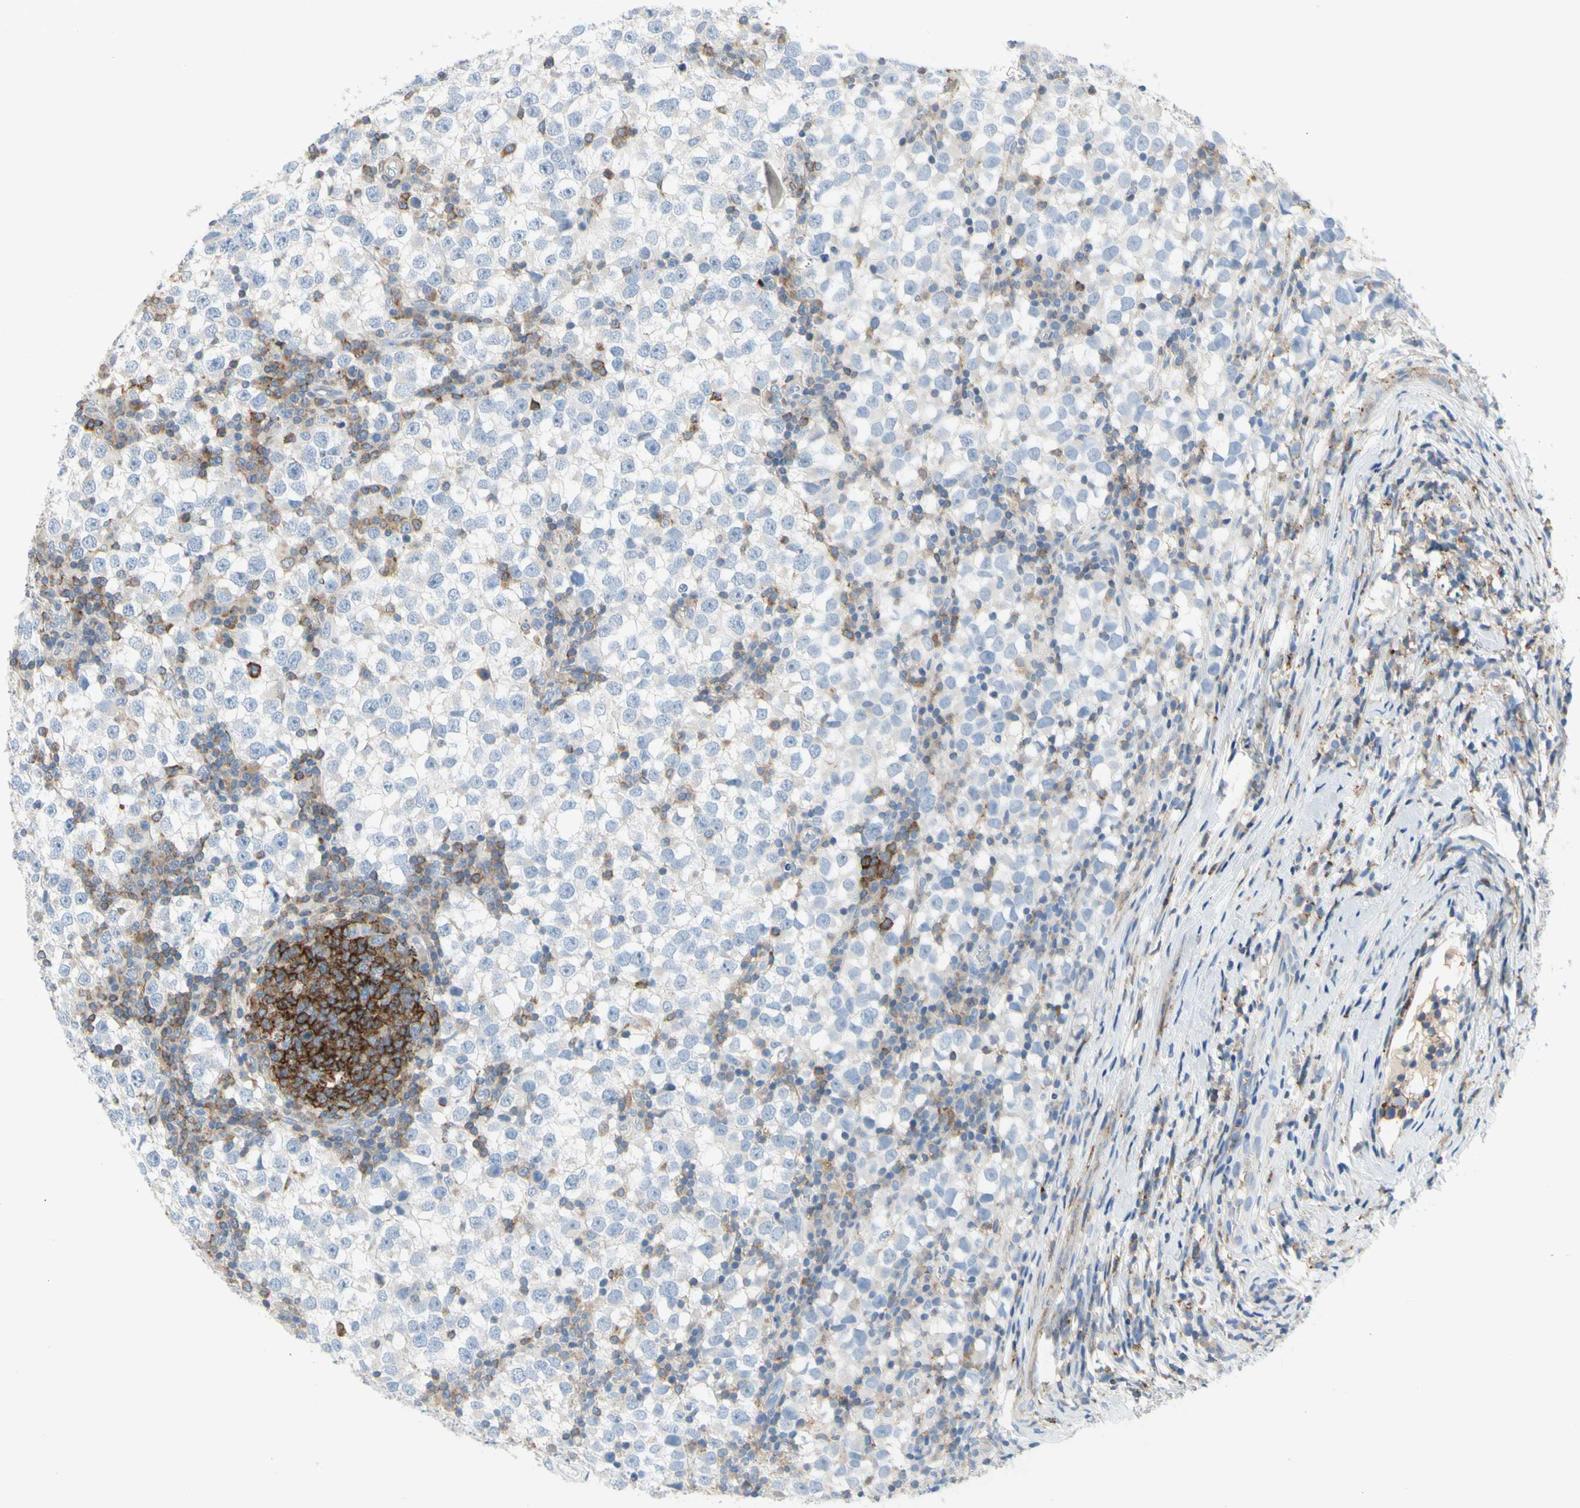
{"staining": {"intensity": "negative", "quantity": "none", "location": "none"}, "tissue": "testis cancer", "cell_type": "Tumor cells", "image_type": "cancer", "snomed": [{"axis": "morphology", "description": "Seminoma, NOS"}, {"axis": "topography", "description": "Testis"}], "caption": "Tumor cells are negative for brown protein staining in testis seminoma. Nuclei are stained in blue.", "gene": "MUC1", "patient": {"sex": "male", "age": 65}}